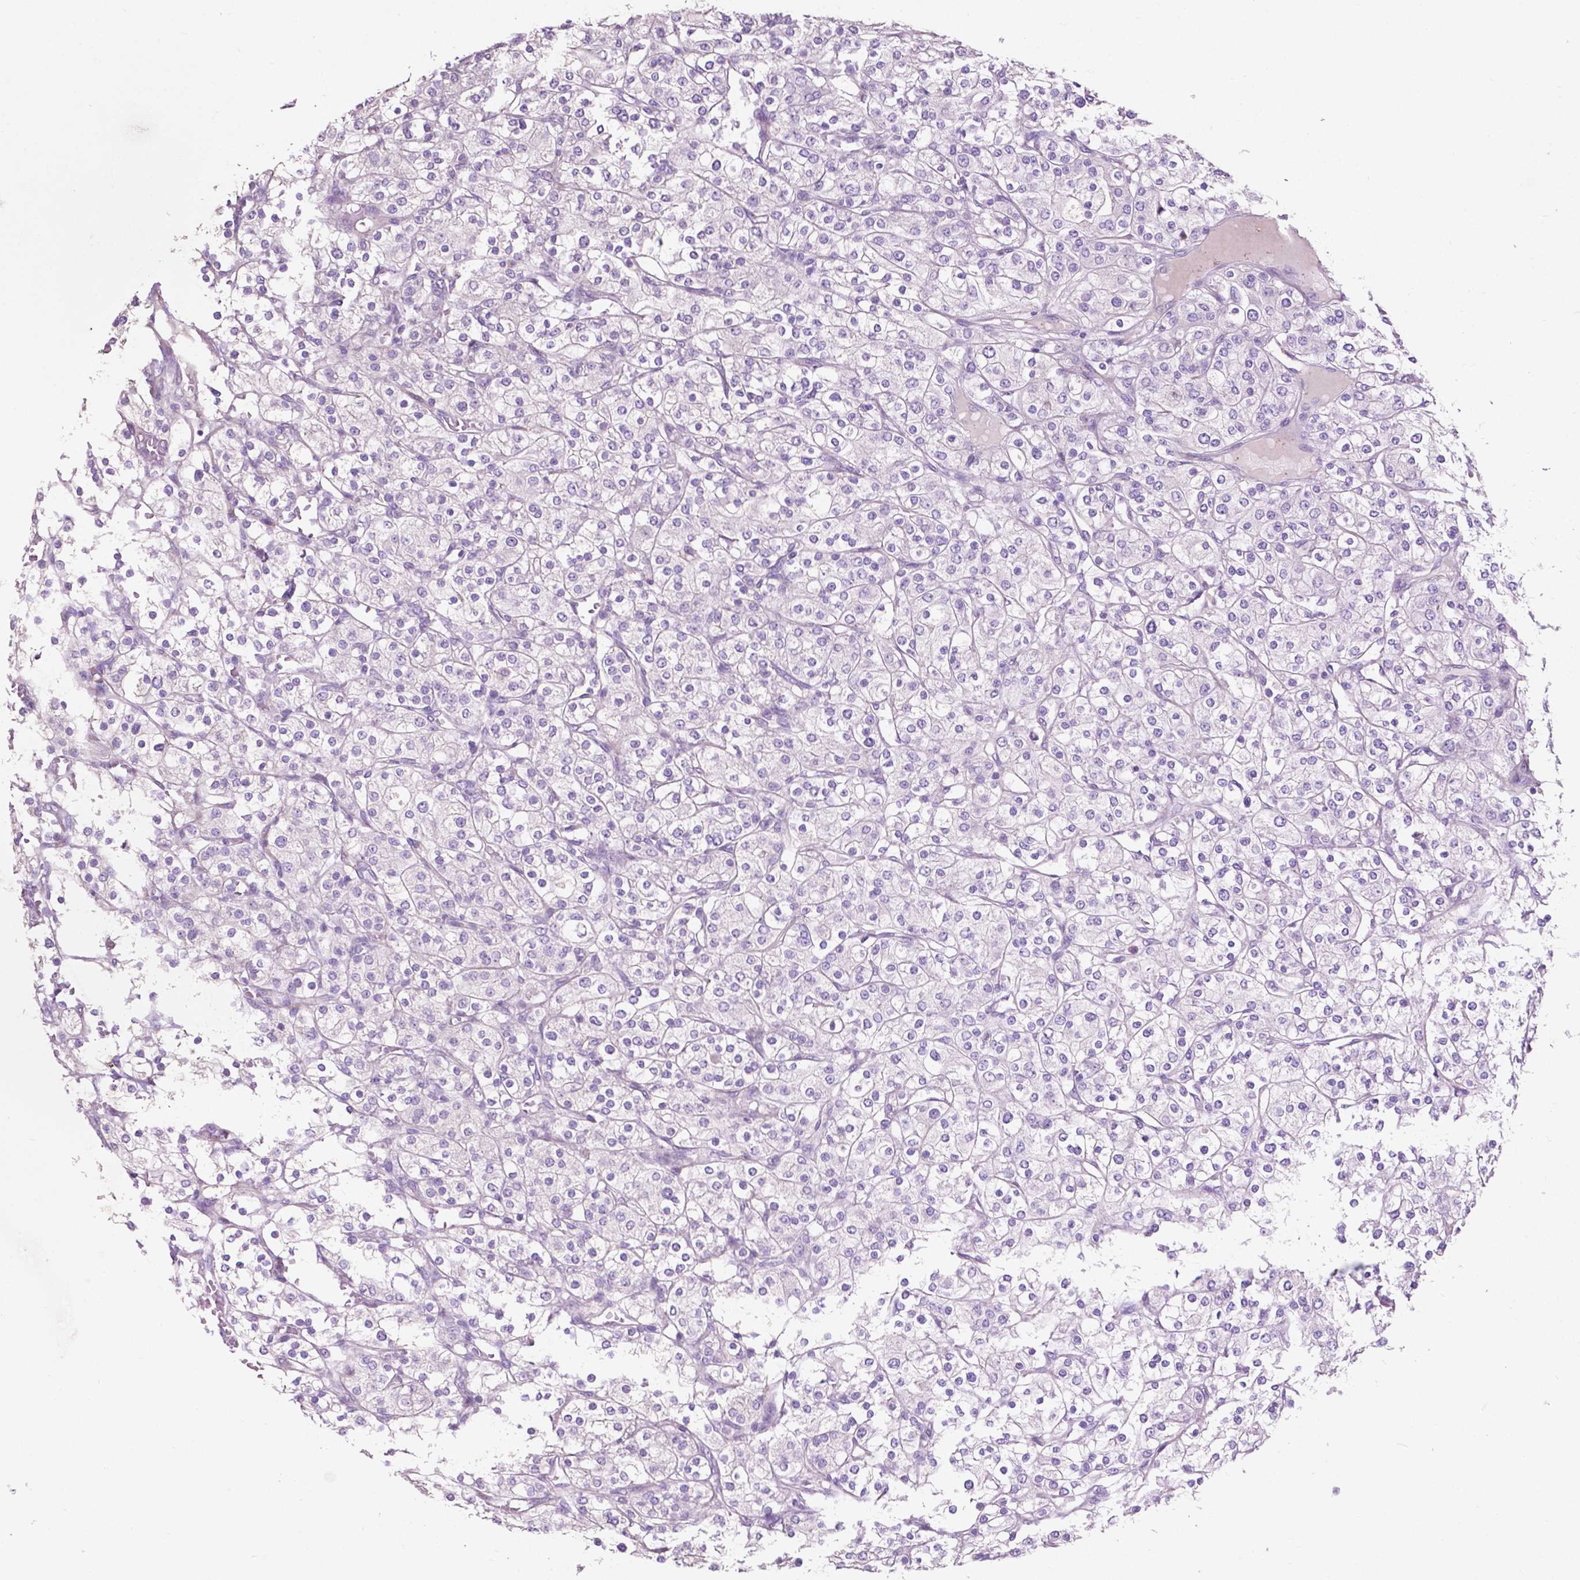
{"staining": {"intensity": "negative", "quantity": "none", "location": "none"}, "tissue": "renal cancer", "cell_type": "Tumor cells", "image_type": "cancer", "snomed": [{"axis": "morphology", "description": "Adenocarcinoma, NOS"}, {"axis": "topography", "description": "Kidney"}], "caption": "Immunohistochemistry (IHC) of renal adenocarcinoma shows no staining in tumor cells.", "gene": "CLDN17", "patient": {"sex": "male", "age": 80}}